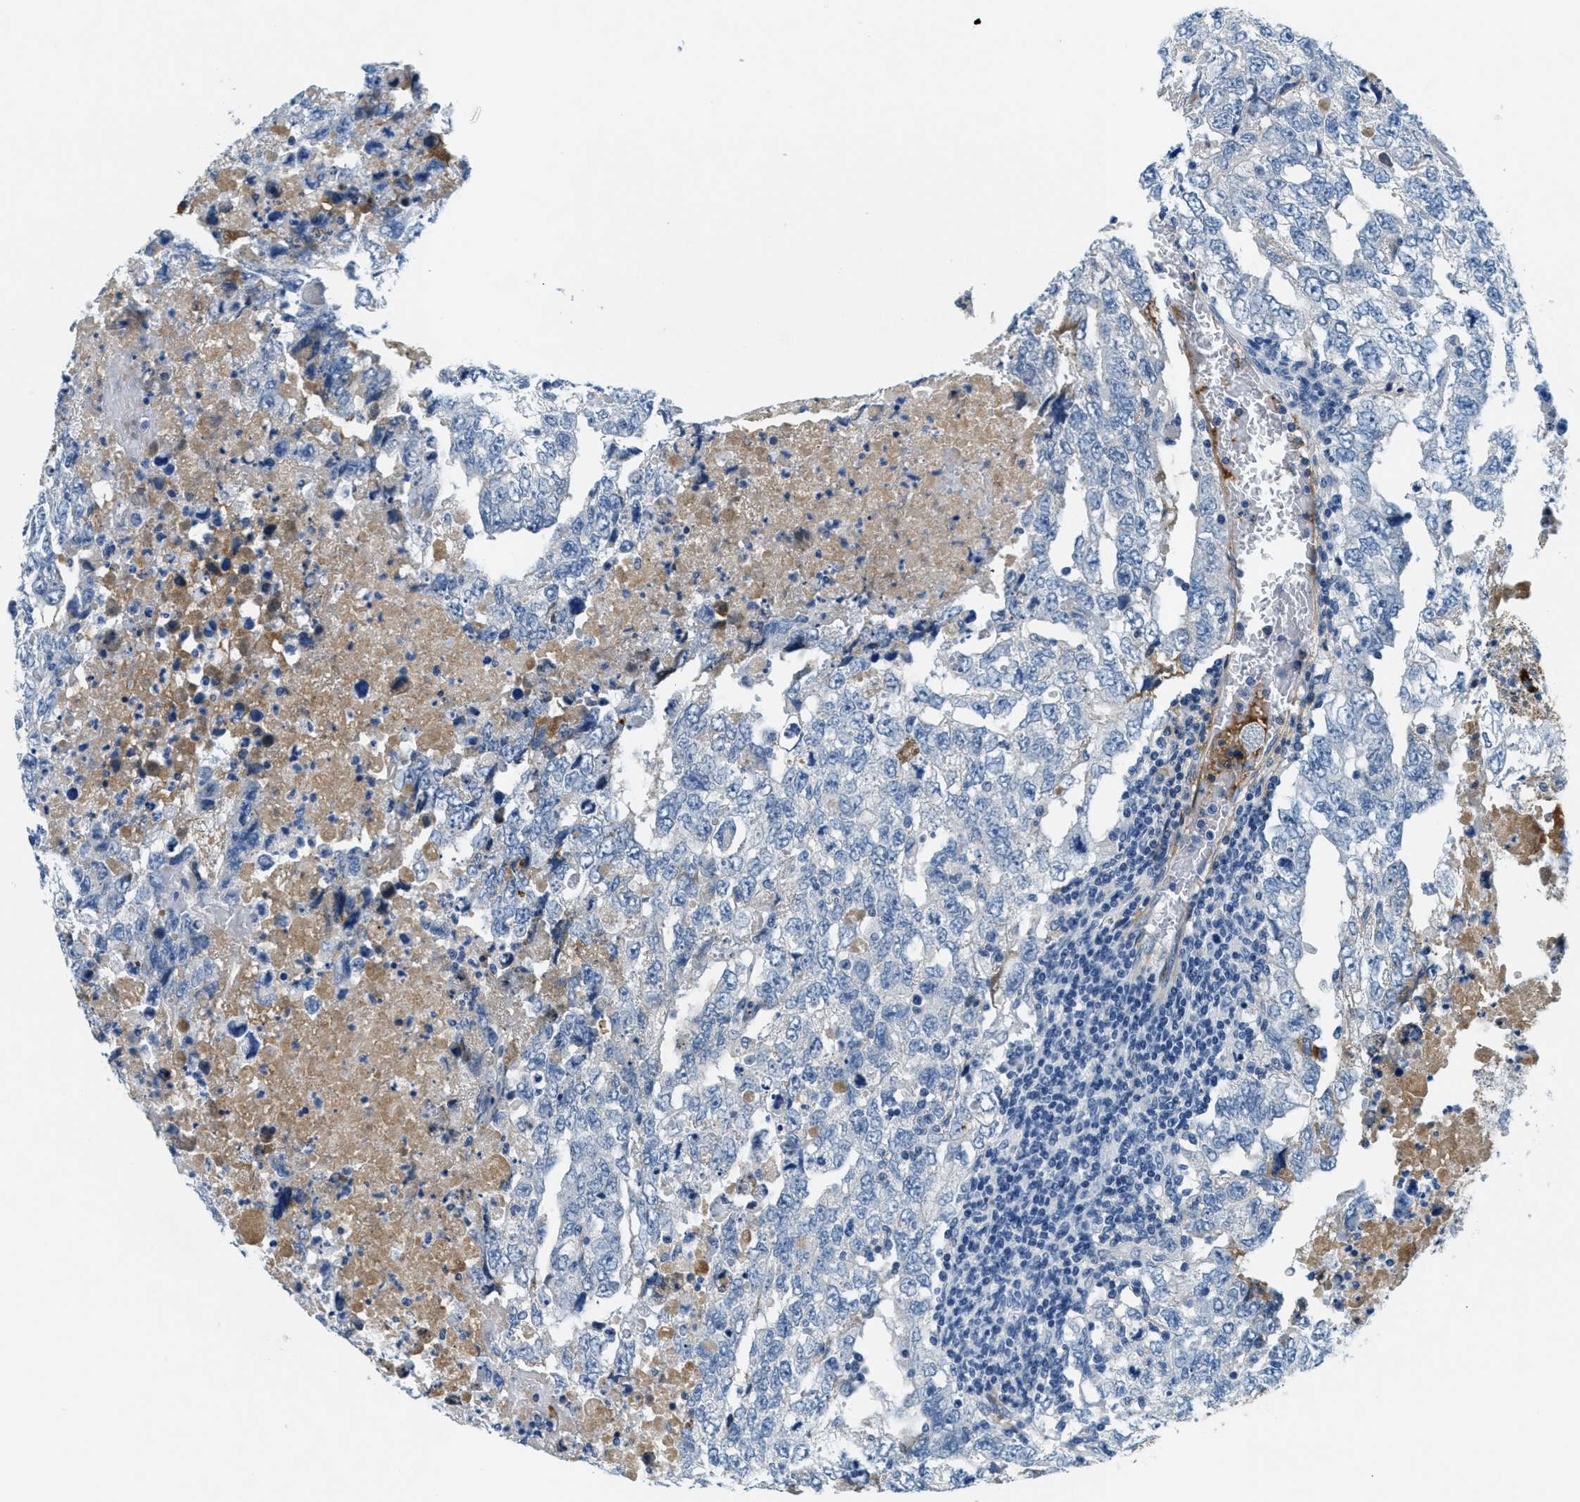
{"staining": {"intensity": "negative", "quantity": "none", "location": "none"}, "tissue": "testis cancer", "cell_type": "Tumor cells", "image_type": "cancer", "snomed": [{"axis": "morphology", "description": "Carcinoma, Embryonal, NOS"}, {"axis": "topography", "description": "Testis"}], "caption": "Testis cancer stained for a protein using IHC demonstrates no positivity tumor cells.", "gene": "A2M", "patient": {"sex": "male", "age": 36}}